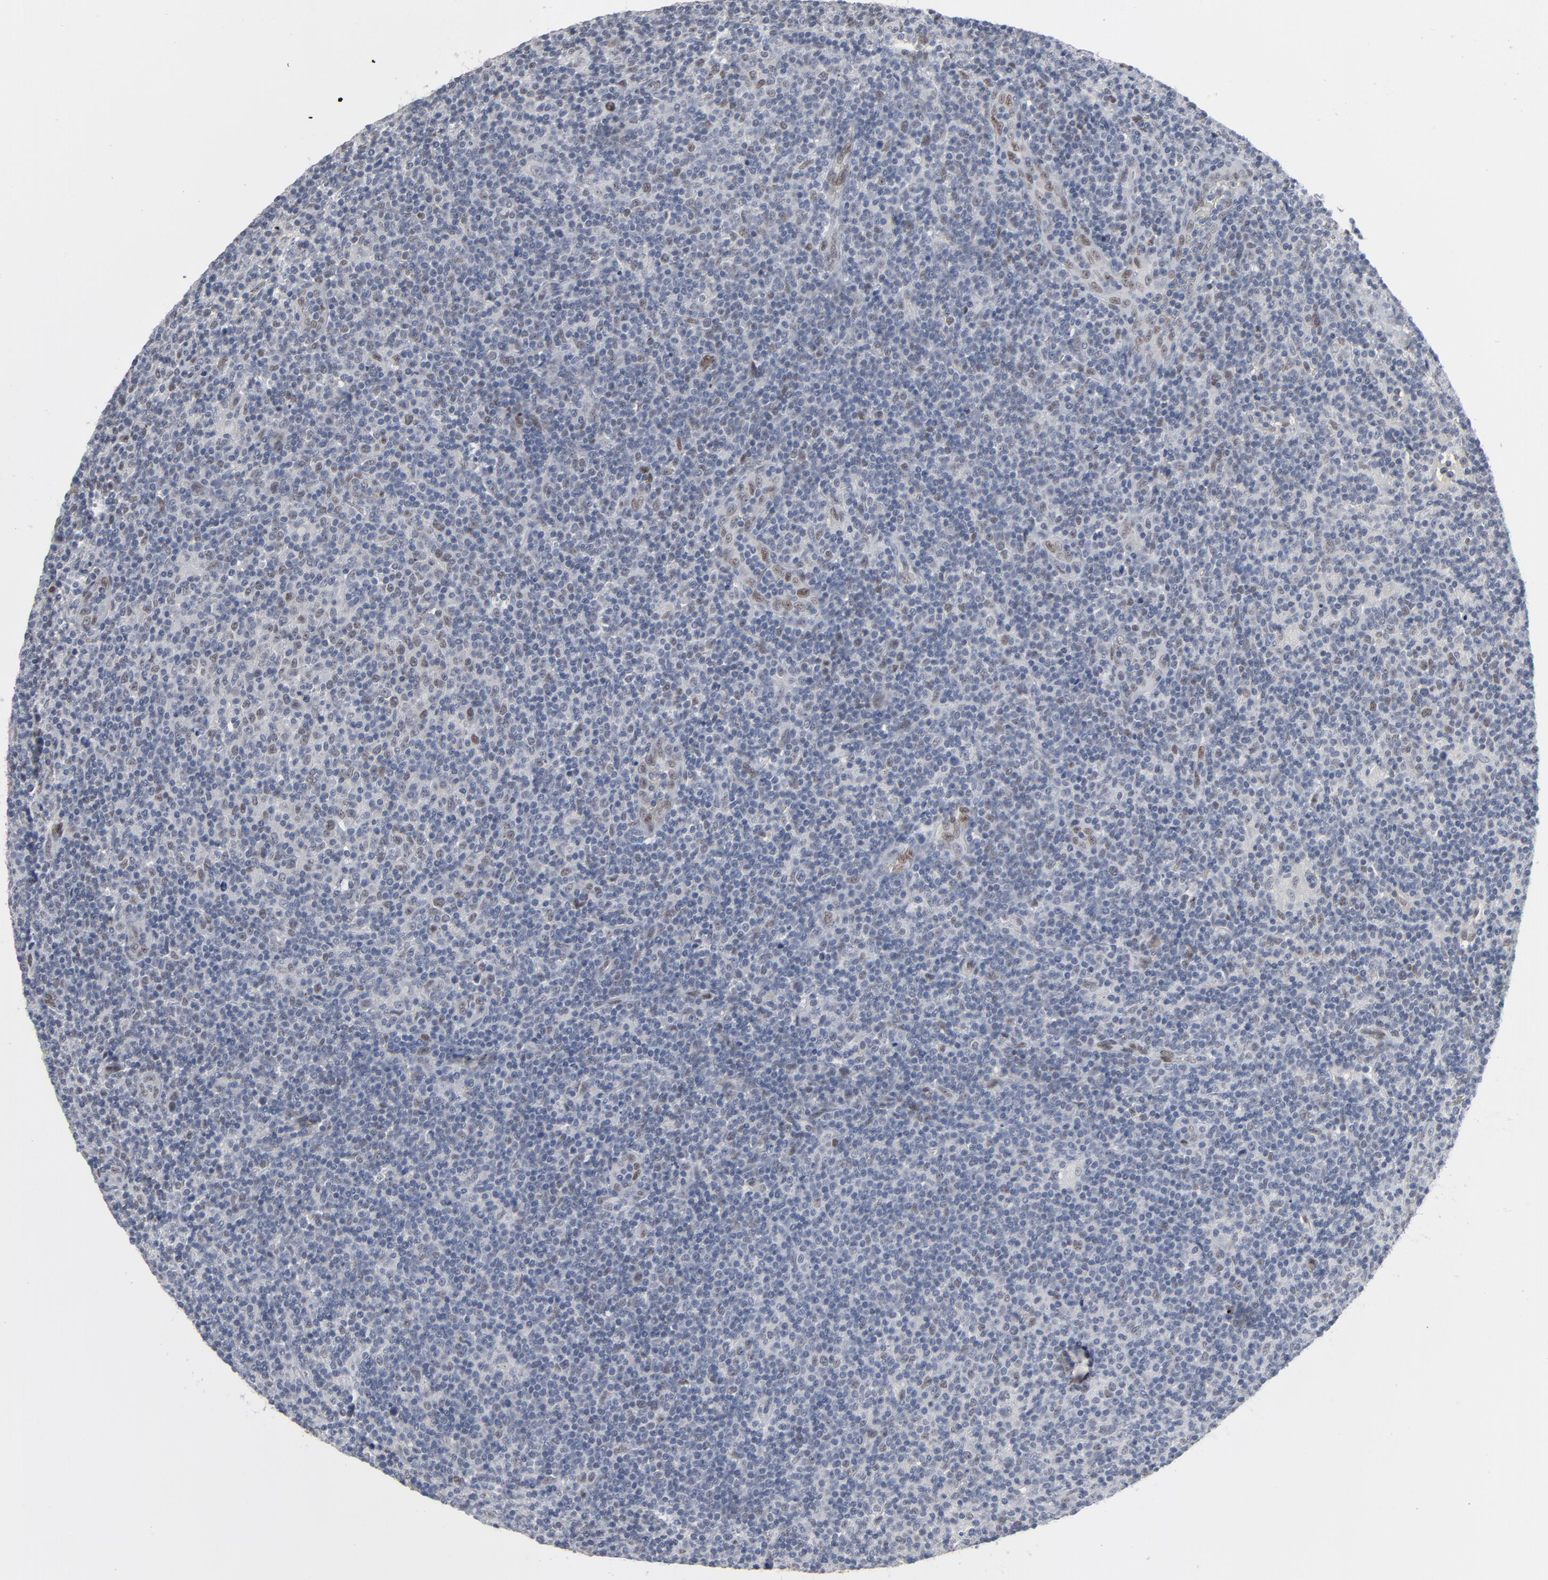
{"staining": {"intensity": "negative", "quantity": "none", "location": "none"}, "tissue": "lymphoma", "cell_type": "Tumor cells", "image_type": "cancer", "snomed": [{"axis": "morphology", "description": "Malignant lymphoma, non-Hodgkin's type, Low grade"}, {"axis": "topography", "description": "Lymph node"}], "caption": "The histopathology image shows no staining of tumor cells in low-grade malignant lymphoma, non-Hodgkin's type.", "gene": "ATF7", "patient": {"sex": "male", "age": 70}}